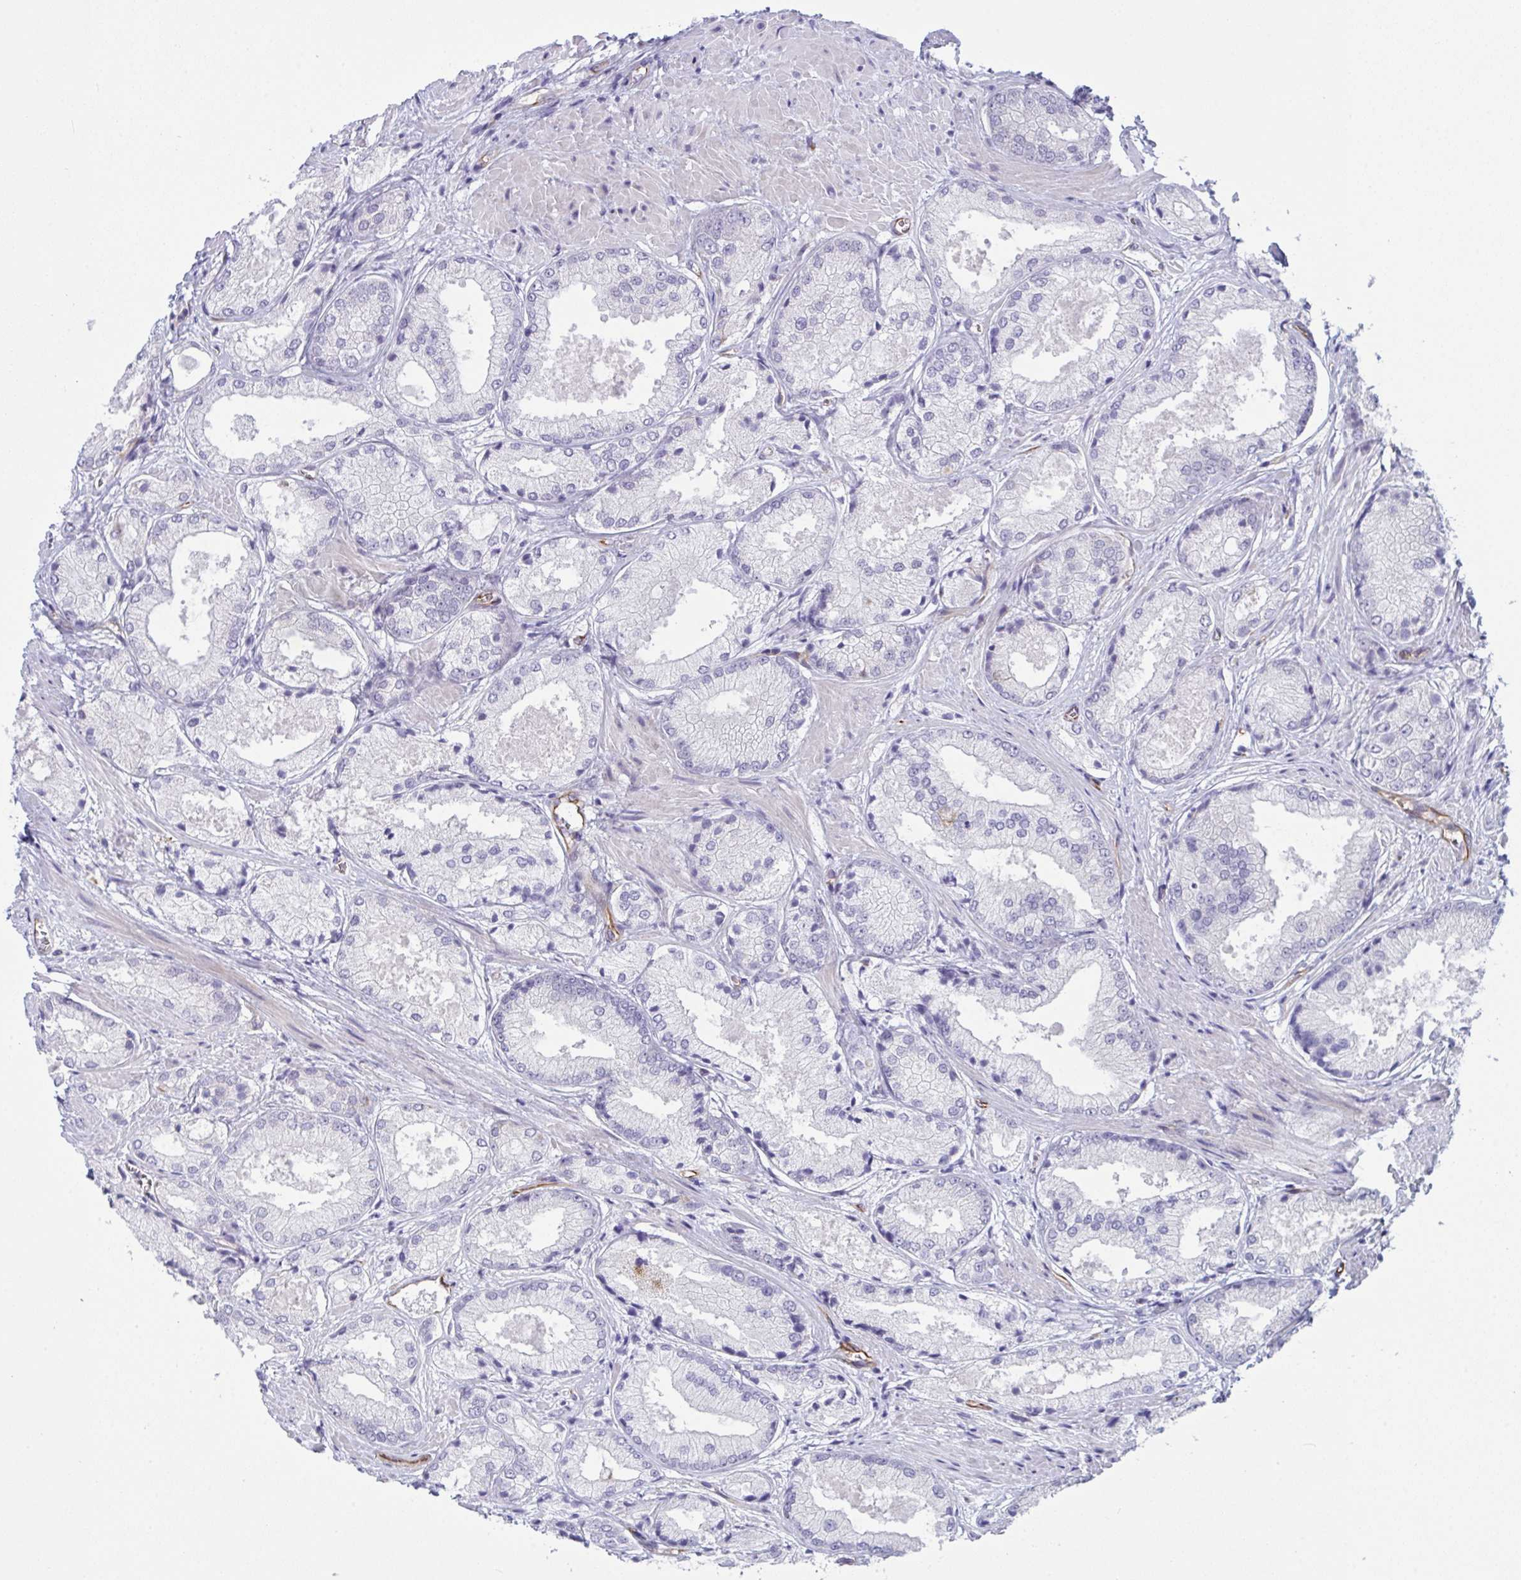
{"staining": {"intensity": "negative", "quantity": "none", "location": "none"}, "tissue": "prostate cancer", "cell_type": "Tumor cells", "image_type": "cancer", "snomed": [{"axis": "morphology", "description": "Adenocarcinoma, High grade"}, {"axis": "topography", "description": "Prostate"}], "caption": "There is no significant positivity in tumor cells of prostate cancer (high-grade adenocarcinoma). (DAB IHC visualized using brightfield microscopy, high magnification).", "gene": "DCBLD1", "patient": {"sex": "male", "age": 68}}